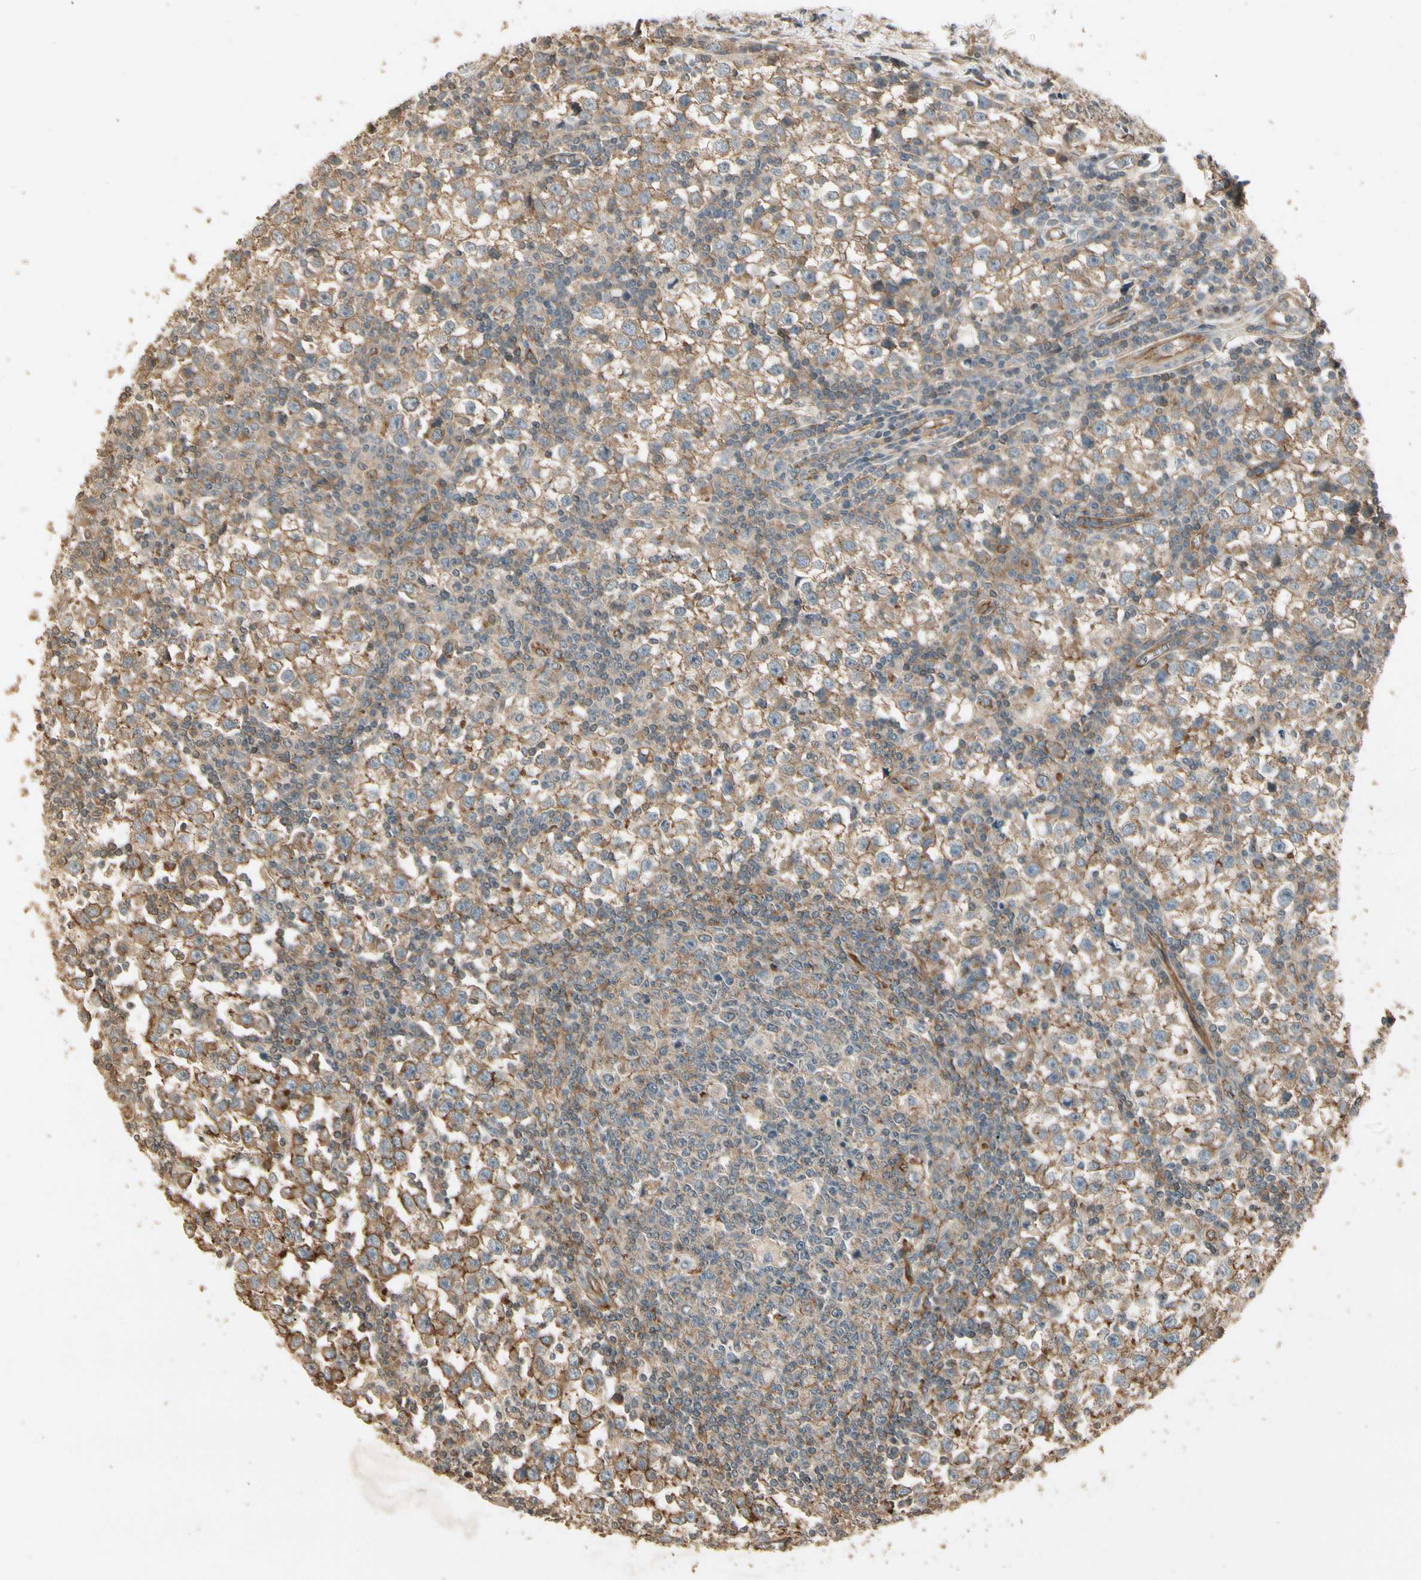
{"staining": {"intensity": "moderate", "quantity": ">75%", "location": "cytoplasmic/membranous"}, "tissue": "testis cancer", "cell_type": "Tumor cells", "image_type": "cancer", "snomed": [{"axis": "morphology", "description": "Seminoma, NOS"}, {"axis": "topography", "description": "Testis"}], "caption": "Moderate cytoplasmic/membranous staining is identified in about >75% of tumor cells in seminoma (testis). The staining was performed using DAB, with brown indicating positive protein expression. Nuclei are stained blue with hematoxylin.", "gene": "RNF180", "patient": {"sex": "male", "age": 65}}